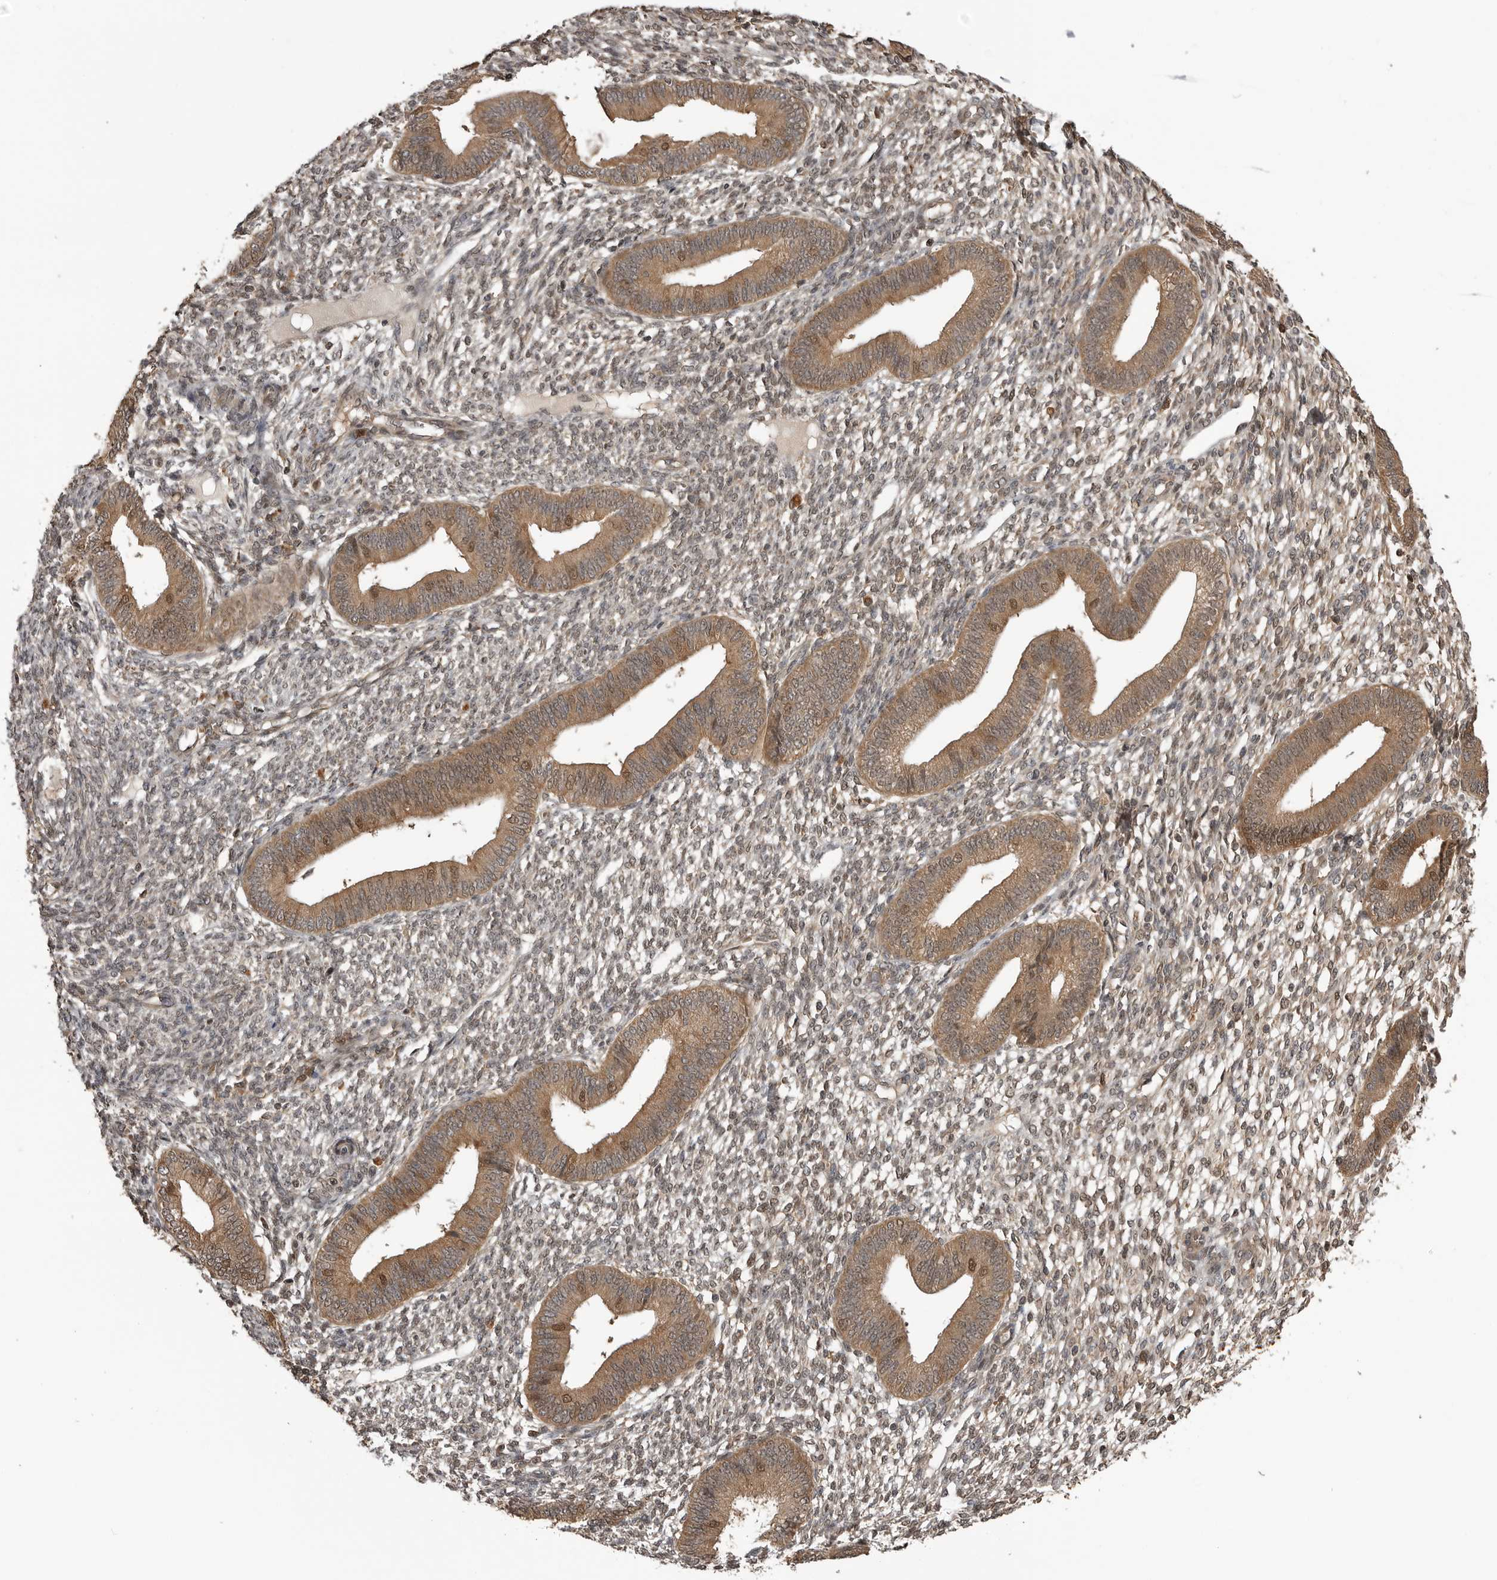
{"staining": {"intensity": "moderate", "quantity": "25%-75%", "location": "cytoplasmic/membranous,nuclear"}, "tissue": "endometrium", "cell_type": "Cells in endometrial stroma", "image_type": "normal", "snomed": [{"axis": "morphology", "description": "Normal tissue, NOS"}, {"axis": "topography", "description": "Endometrium"}], "caption": "A medium amount of moderate cytoplasmic/membranous,nuclear positivity is appreciated in about 25%-75% of cells in endometrial stroma in benign endometrium. Nuclei are stained in blue.", "gene": "AKAP7", "patient": {"sex": "female", "age": 46}}